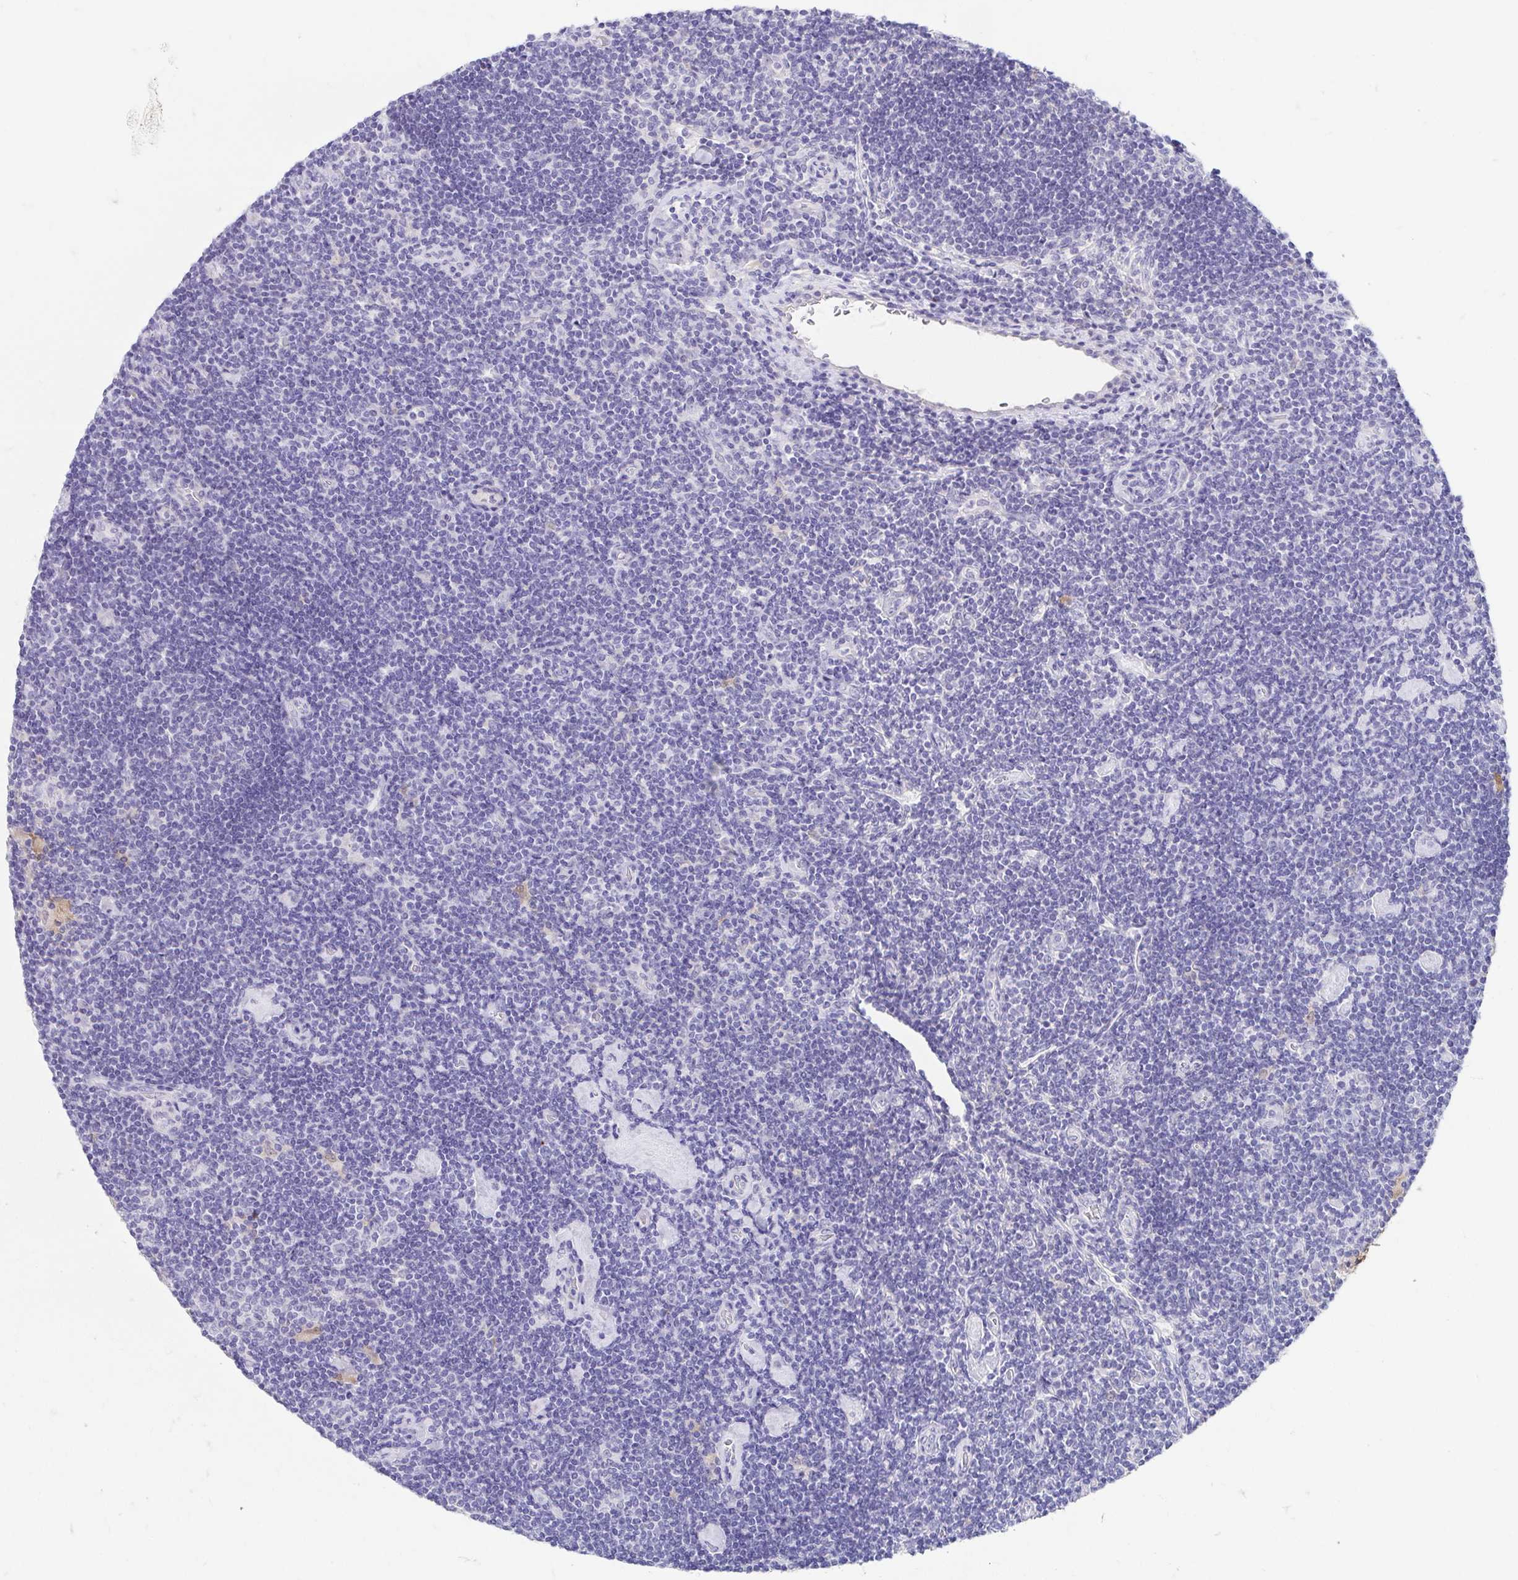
{"staining": {"intensity": "negative", "quantity": "none", "location": "none"}, "tissue": "lymphoma", "cell_type": "Tumor cells", "image_type": "cancer", "snomed": [{"axis": "morphology", "description": "Hodgkin's disease, NOS"}, {"axis": "topography", "description": "Lymph node"}], "caption": "Lymphoma was stained to show a protein in brown. There is no significant expression in tumor cells.", "gene": "FABP3", "patient": {"sex": "male", "age": 40}}